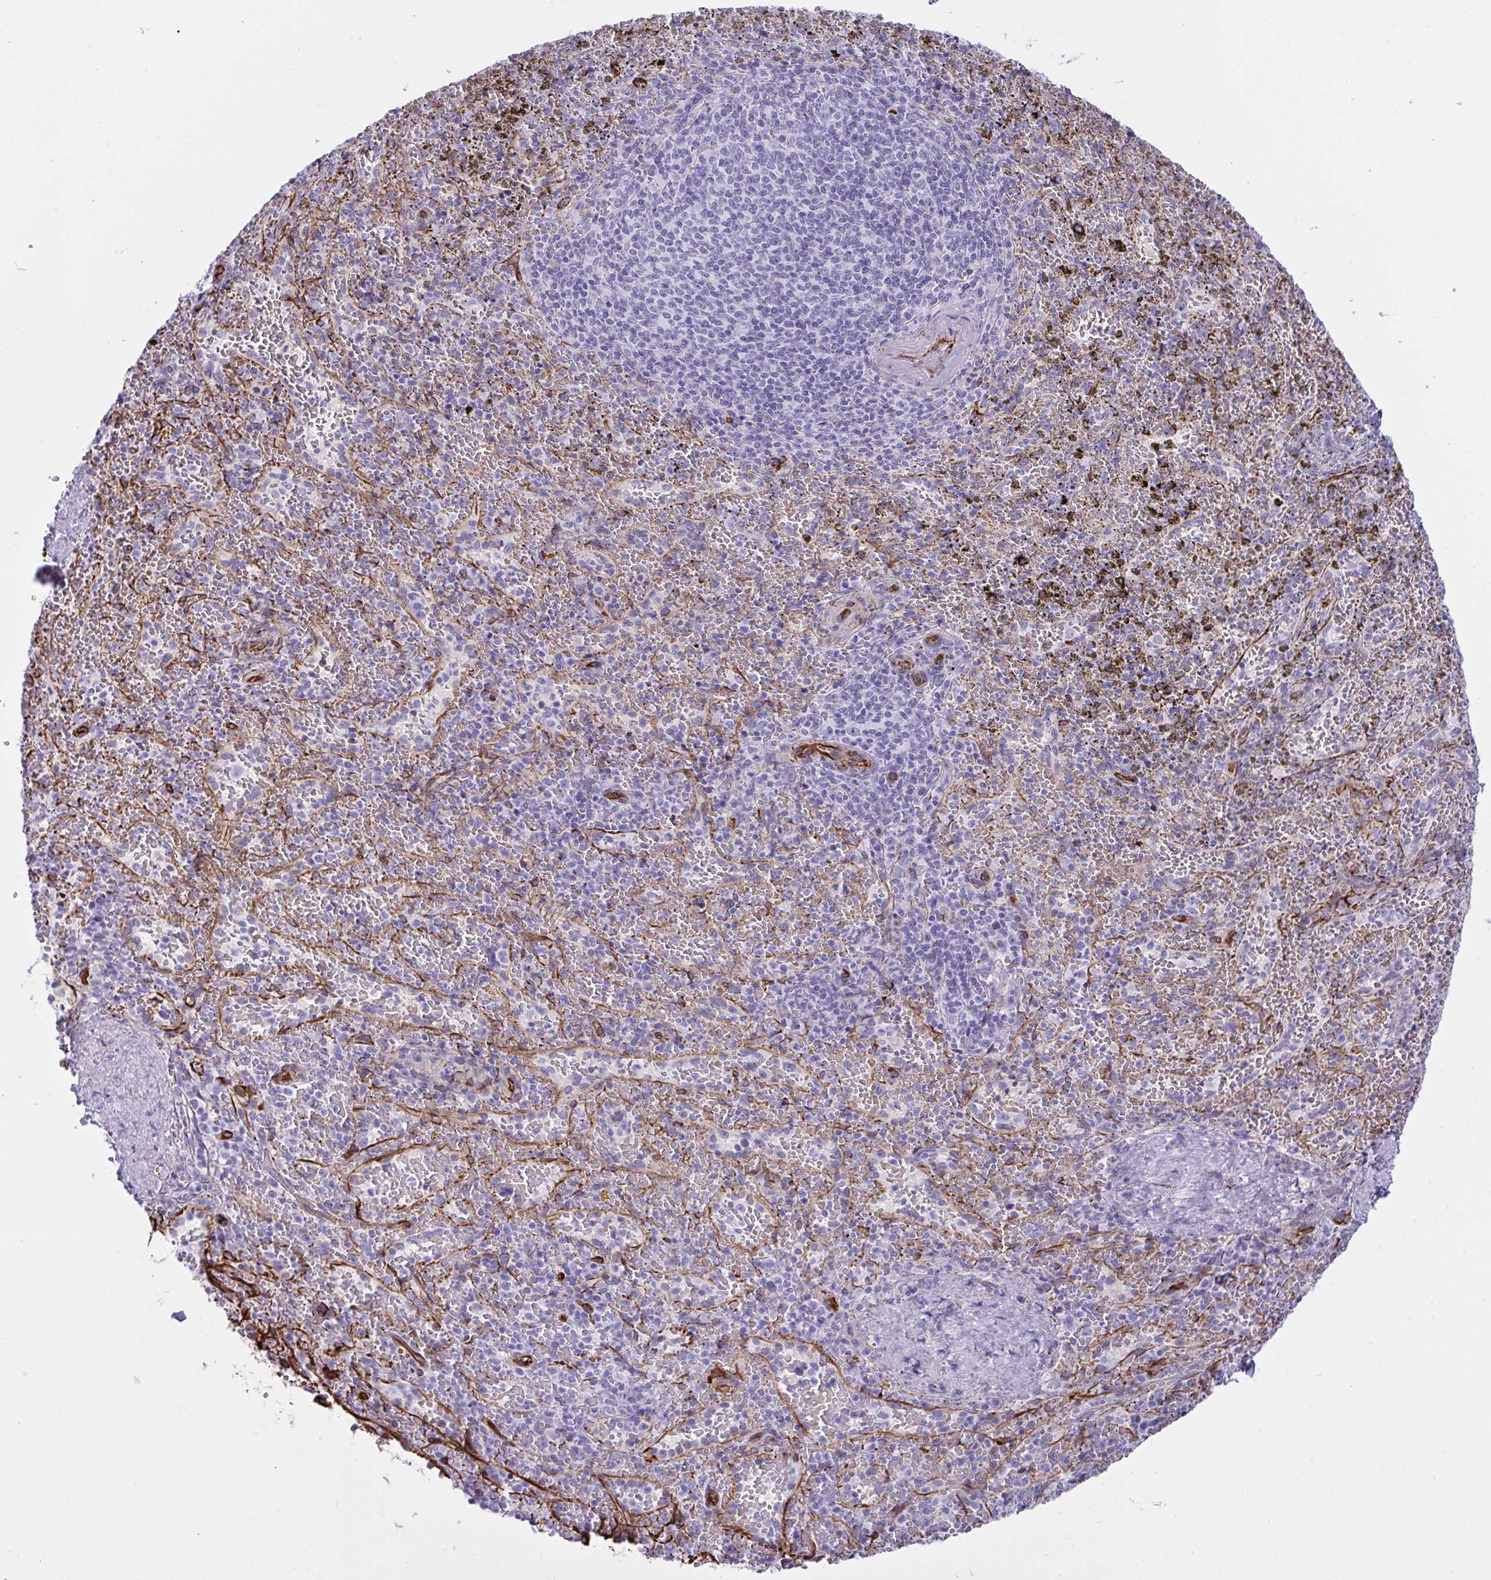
{"staining": {"intensity": "negative", "quantity": "none", "location": "none"}, "tissue": "spleen", "cell_type": "Cells in red pulp", "image_type": "normal", "snomed": [{"axis": "morphology", "description": "Normal tissue, NOS"}, {"axis": "topography", "description": "Spleen"}], "caption": "The micrograph displays no significant positivity in cells in red pulp of spleen.", "gene": "SLC35B1", "patient": {"sex": "female", "age": 50}}